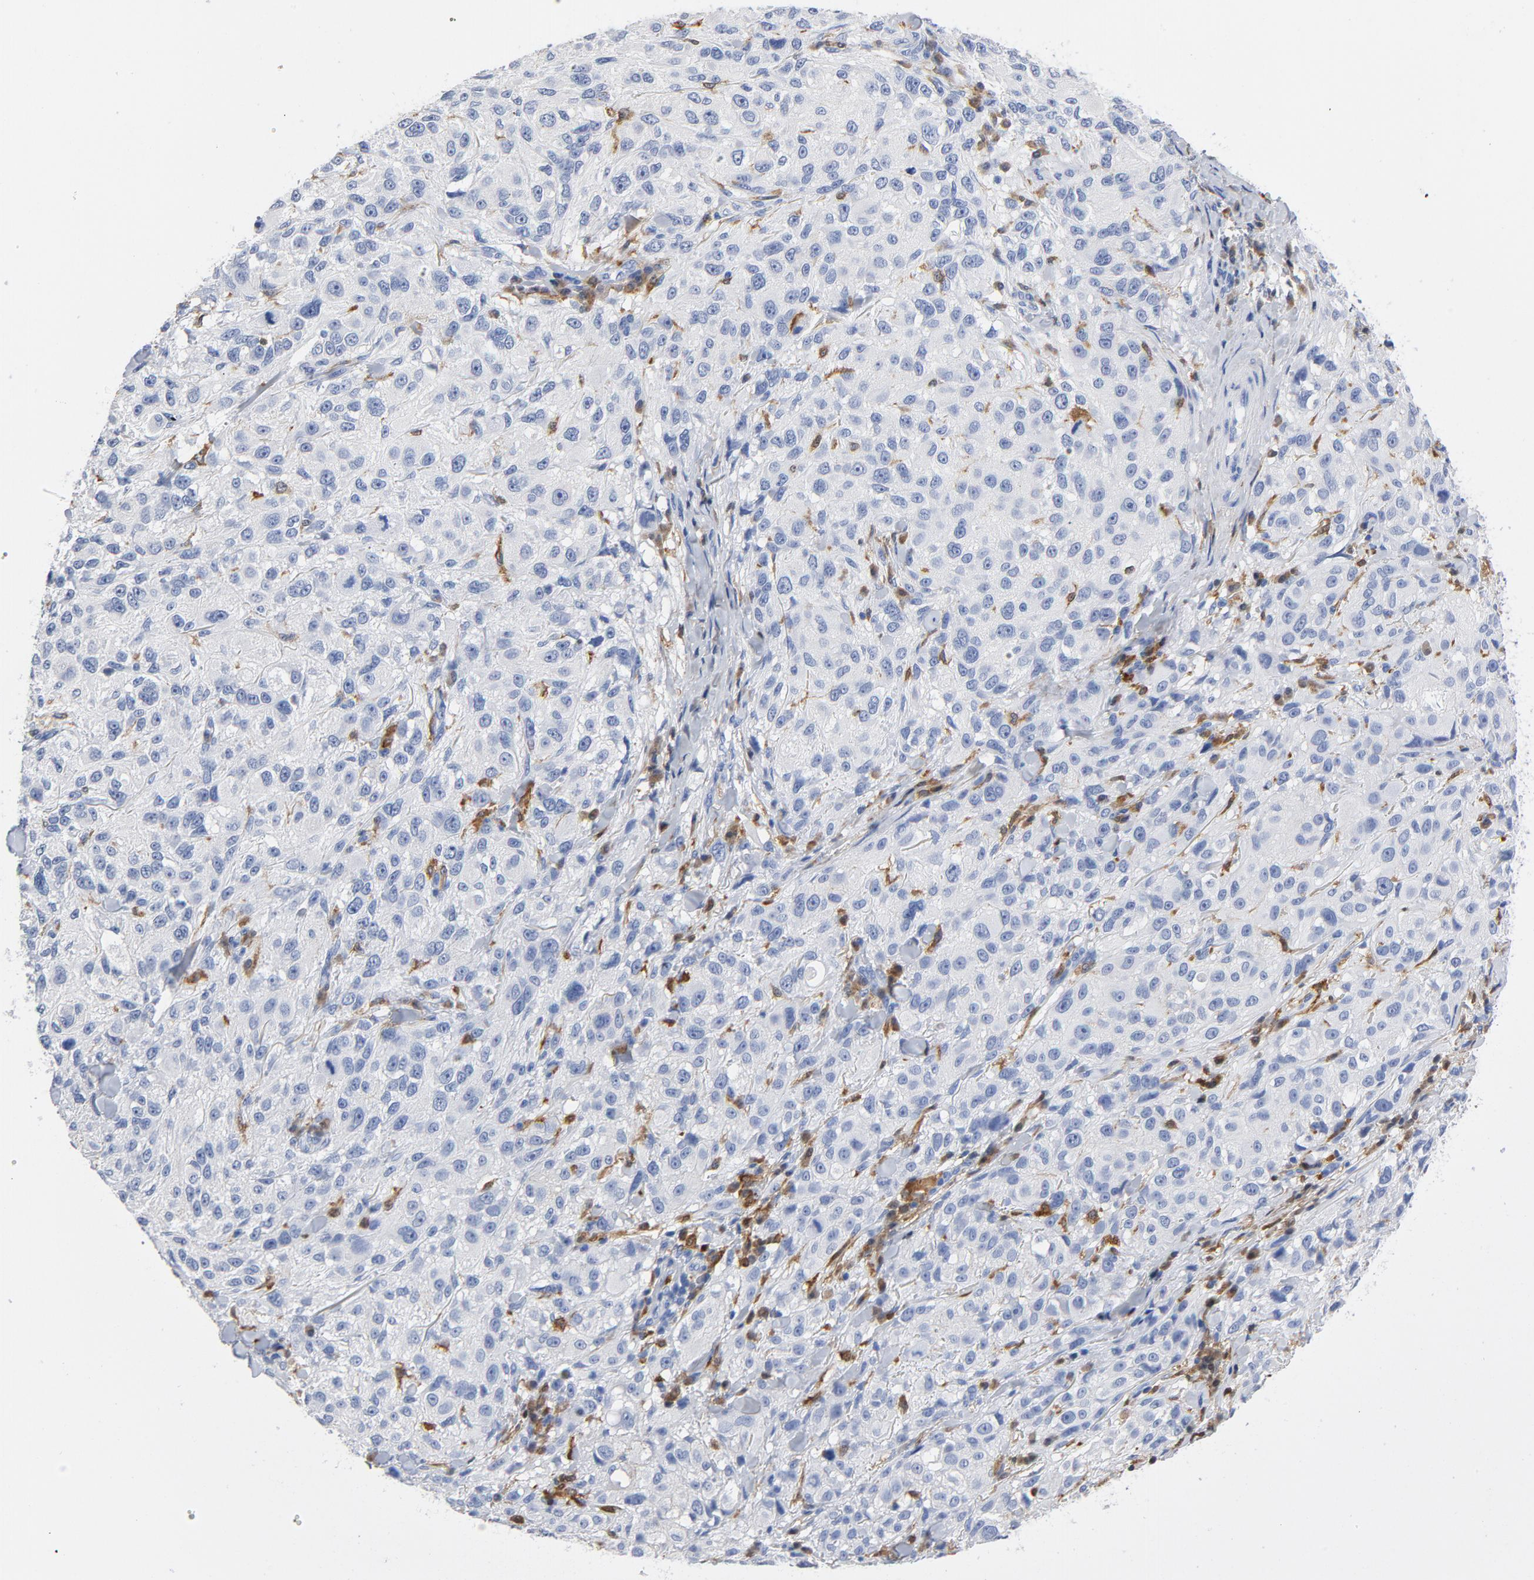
{"staining": {"intensity": "negative", "quantity": "none", "location": "none"}, "tissue": "melanoma", "cell_type": "Tumor cells", "image_type": "cancer", "snomed": [{"axis": "morphology", "description": "Necrosis, NOS"}, {"axis": "morphology", "description": "Malignant melanoma, NOS"}, {"axis": "topography", "description": "Skin"}], "caption": "There is no significant positivity in tumor cells of melanoma.", "gene": "NCF1", "patient": {"sex": "female", "age": 87}}